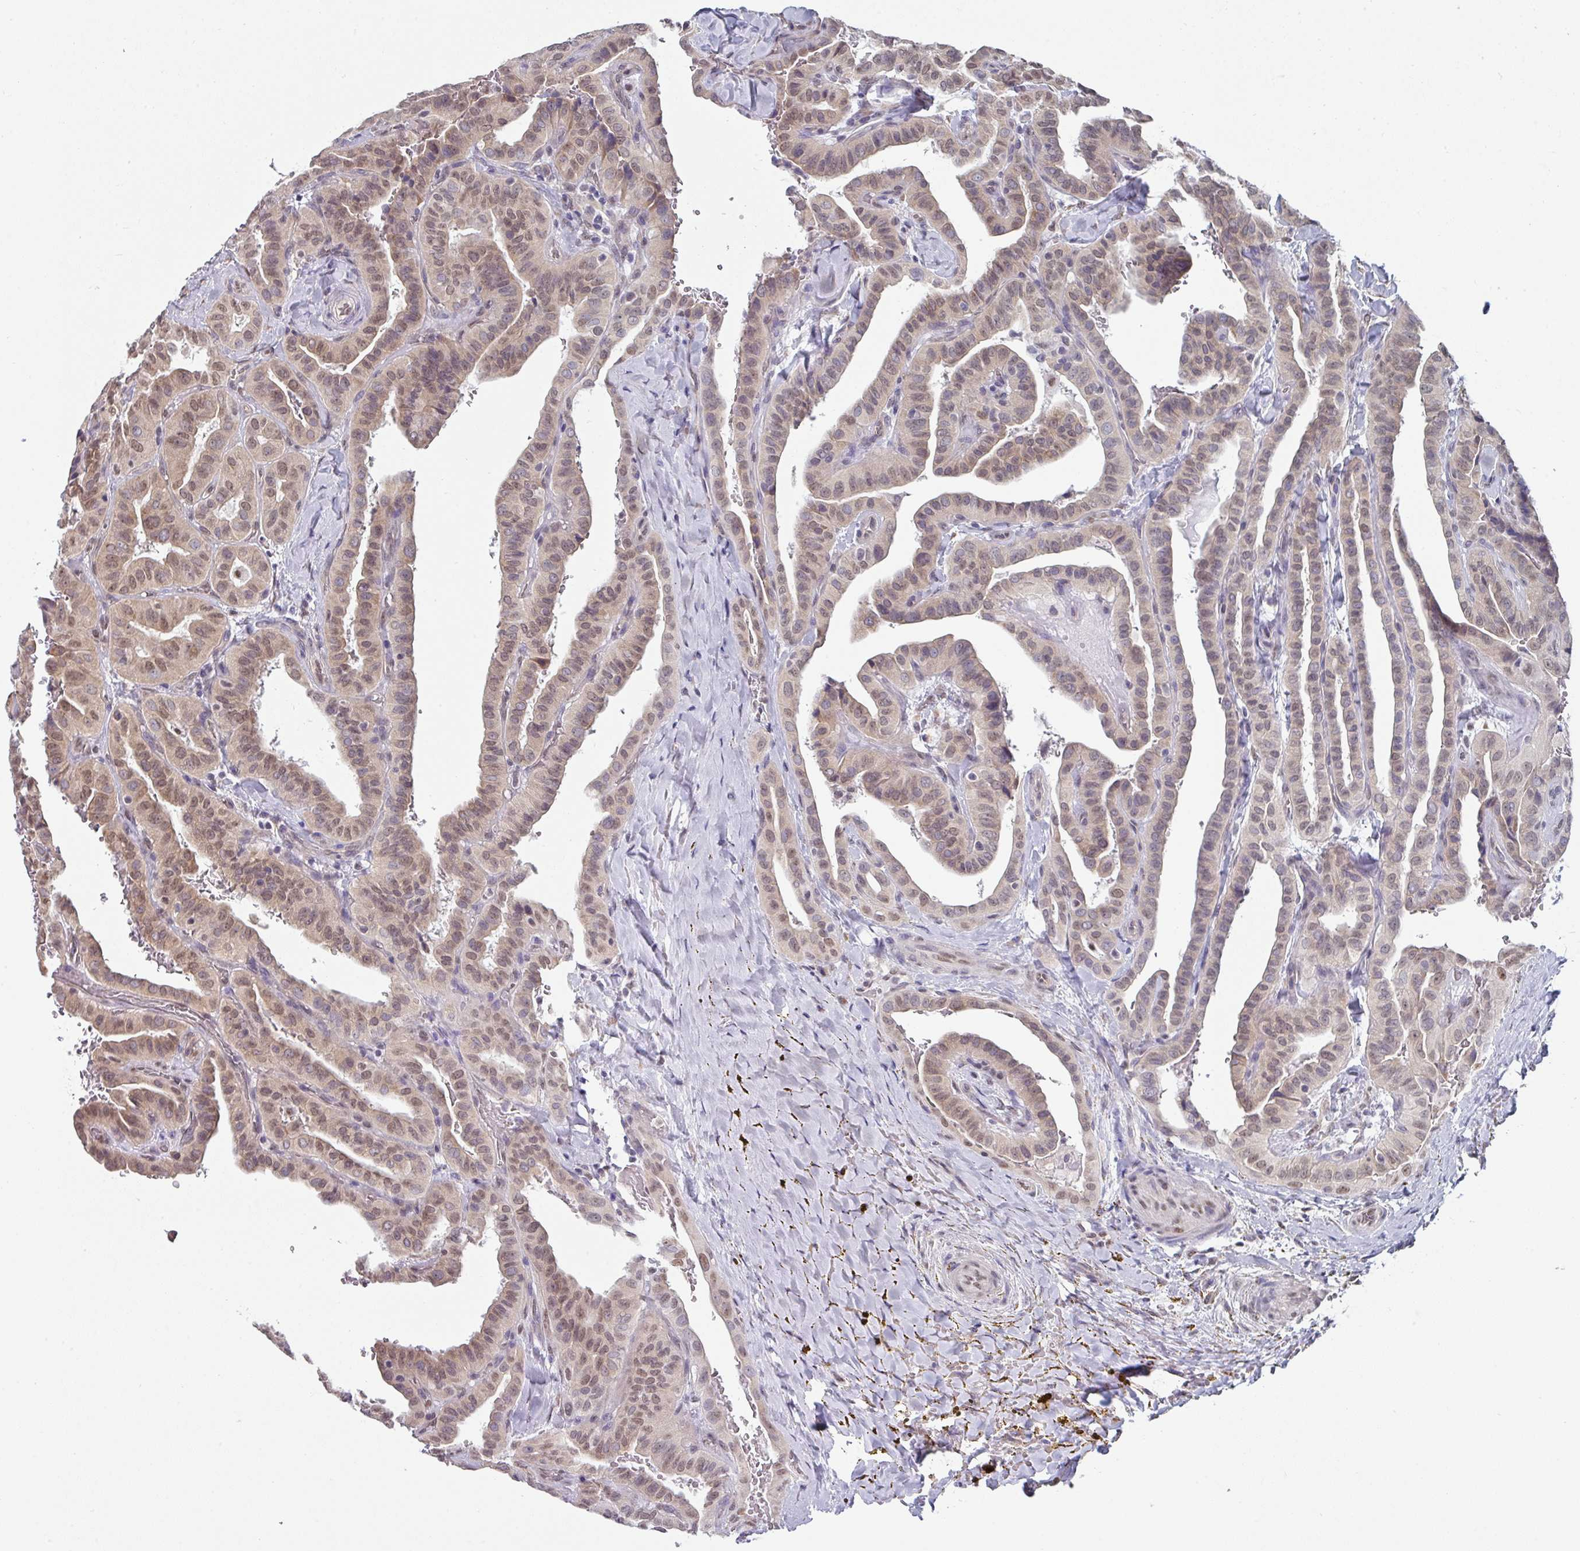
{"staining": {"intensity": "moderate", "quantity": ">75%", "location": "nuclear"}, "tissue": "thyroid cancer", "cell_type": "Tumor cells", "image_type": "cancer", "snomed": [{"axis": "morphology", "description": "Papillary adenocarcinoma, NOS"}, {"axis": "topography", "description": "Thyroid gland"}], "caption": "Protein expression analysis of human thyroid papillary adenocarcinoma reveals moderate nuclear staining in approximately >75% of tumor cells. Nuclei are stained in blue.", "gene": "TMED5", "patient": {"sex": "male", "age": 77}}